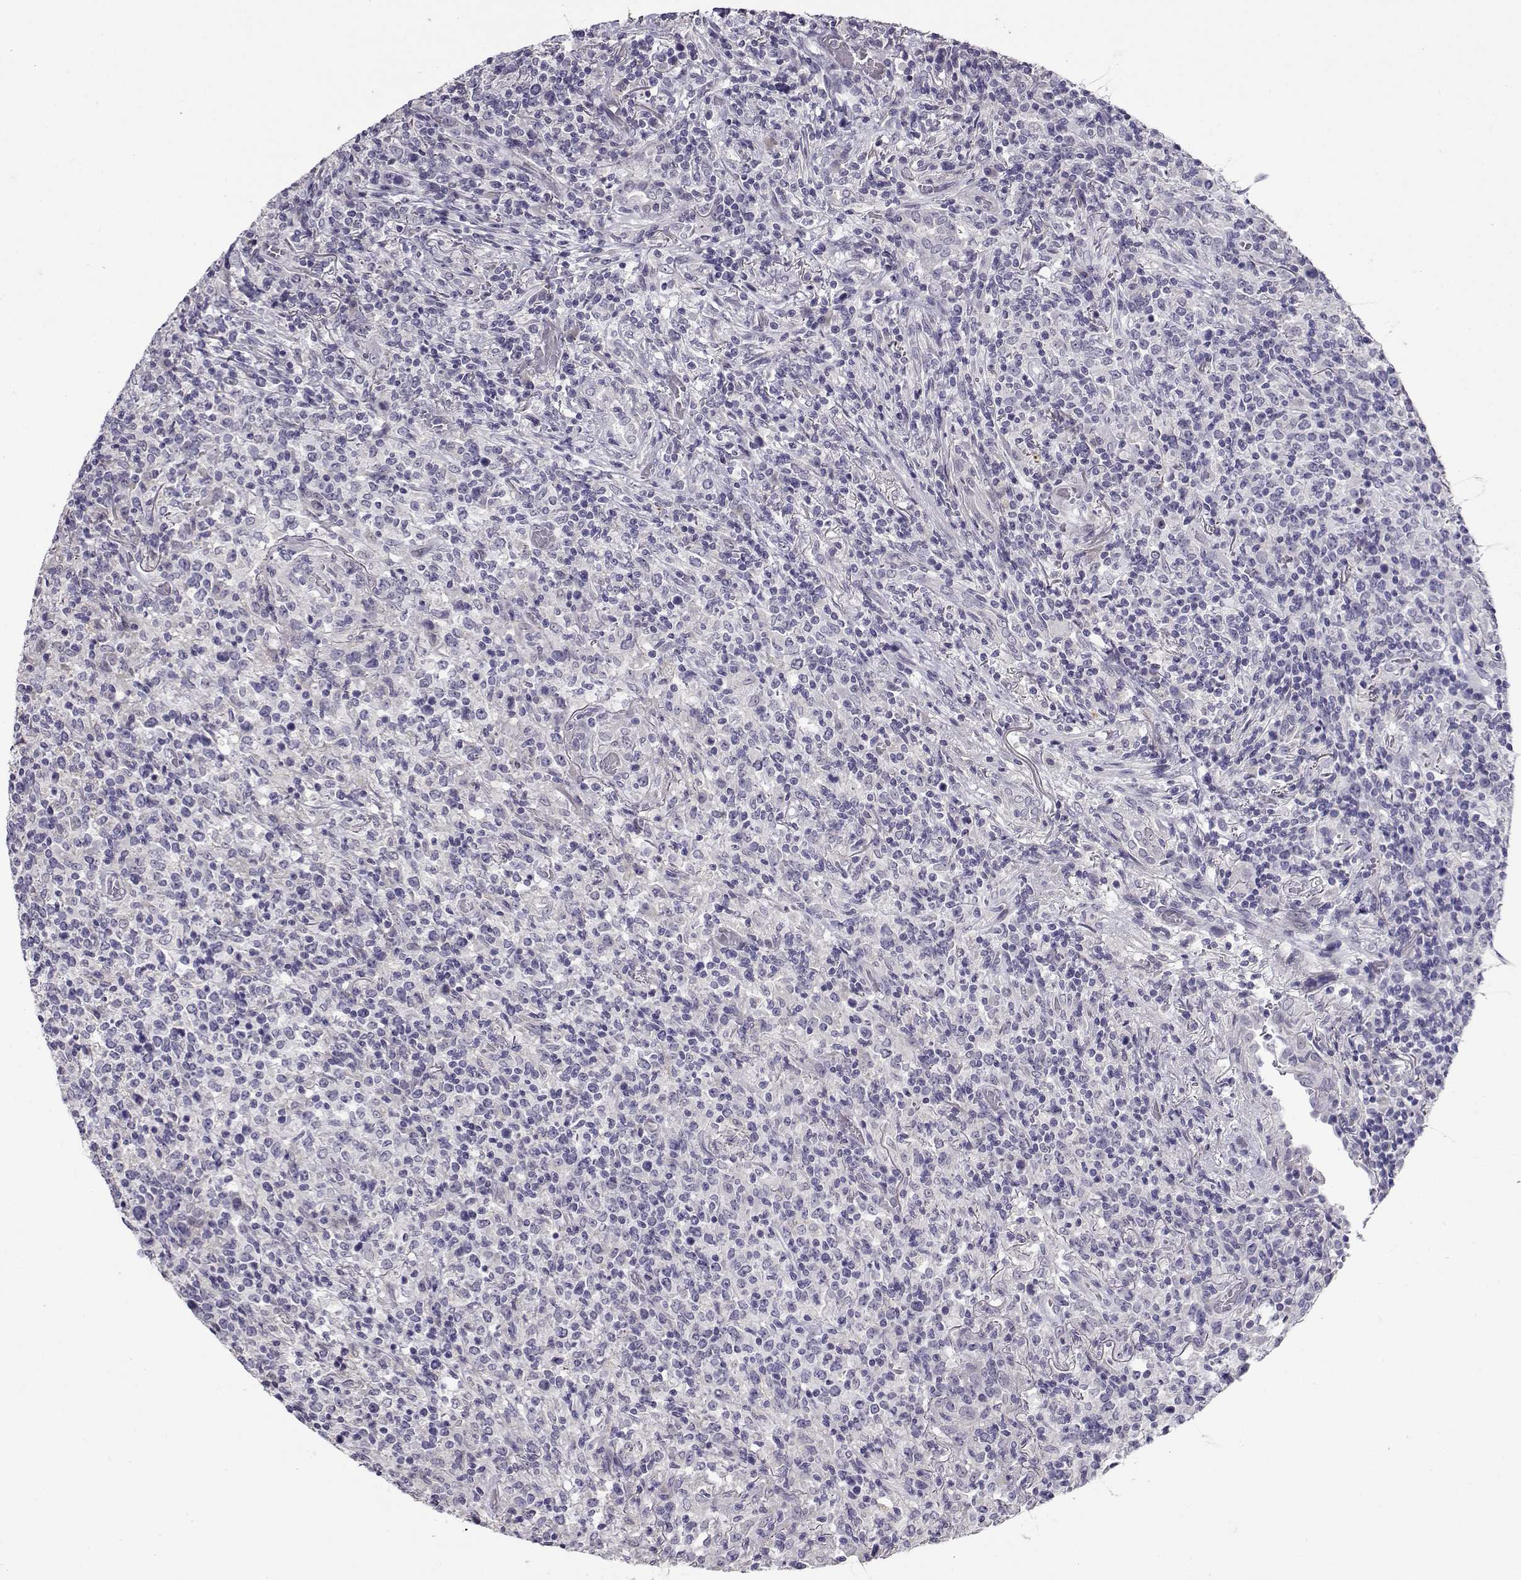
{"staining": {"intensity": "negative", "quantity": "none", "location": "none"}, "tissue": "lymphoma", "cell_type": "Tumor cells", "image_type": "cancer", "snomed": [{"axis": "morphology", "description": "Malignant lymphoma, non-Hodgkin's type, High grade"}, {"axis": "topography", "description": "Lung"}], "caption": "High power microscopy image of an IHC micrograph of malignant lymphoma, non-Hodgkin's type (high-grade), revealing no significant expression in tumor cells.", "gene": "RHOXF2", "patient": {"sex": "male", "age": 79}}